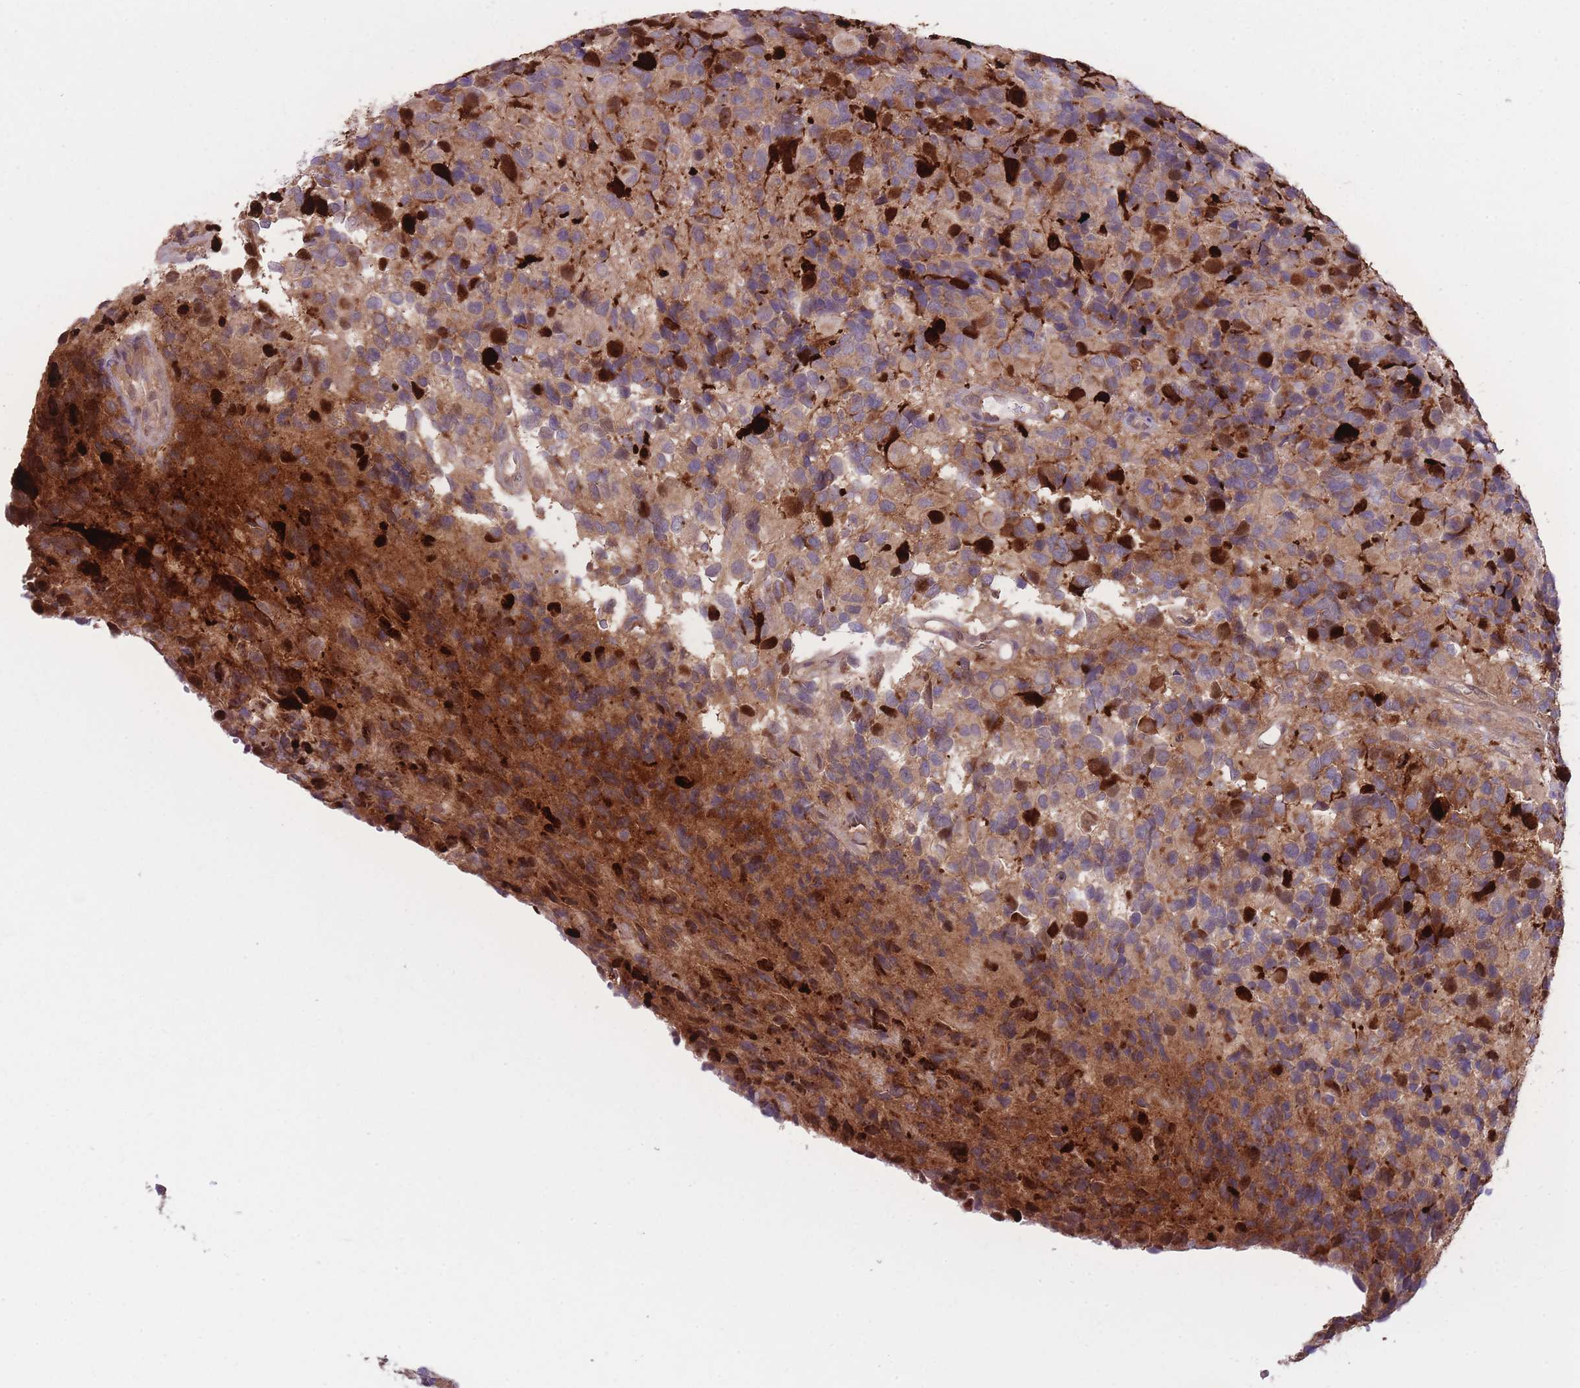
{"staining": {"intensity": "moderate", "quantity": "25%-75%", "location": "cytoplasmic/membranous"}, "tissue": "glioma", "cell_type": "Tumor cells", "image_type": "cancer", "snomed": [{"axis": "morphology", "description": "Glioma, malignant, High grade"}, {"axis": "topography", "description": "Brain"}], "caption": "The immunohistochemical stain labels moderate cytoplasmic/membranous positivity in tumor cells of glioma tissue.", "gene": "CCT6B", "patient": {"sex": "male", "age": 77}}